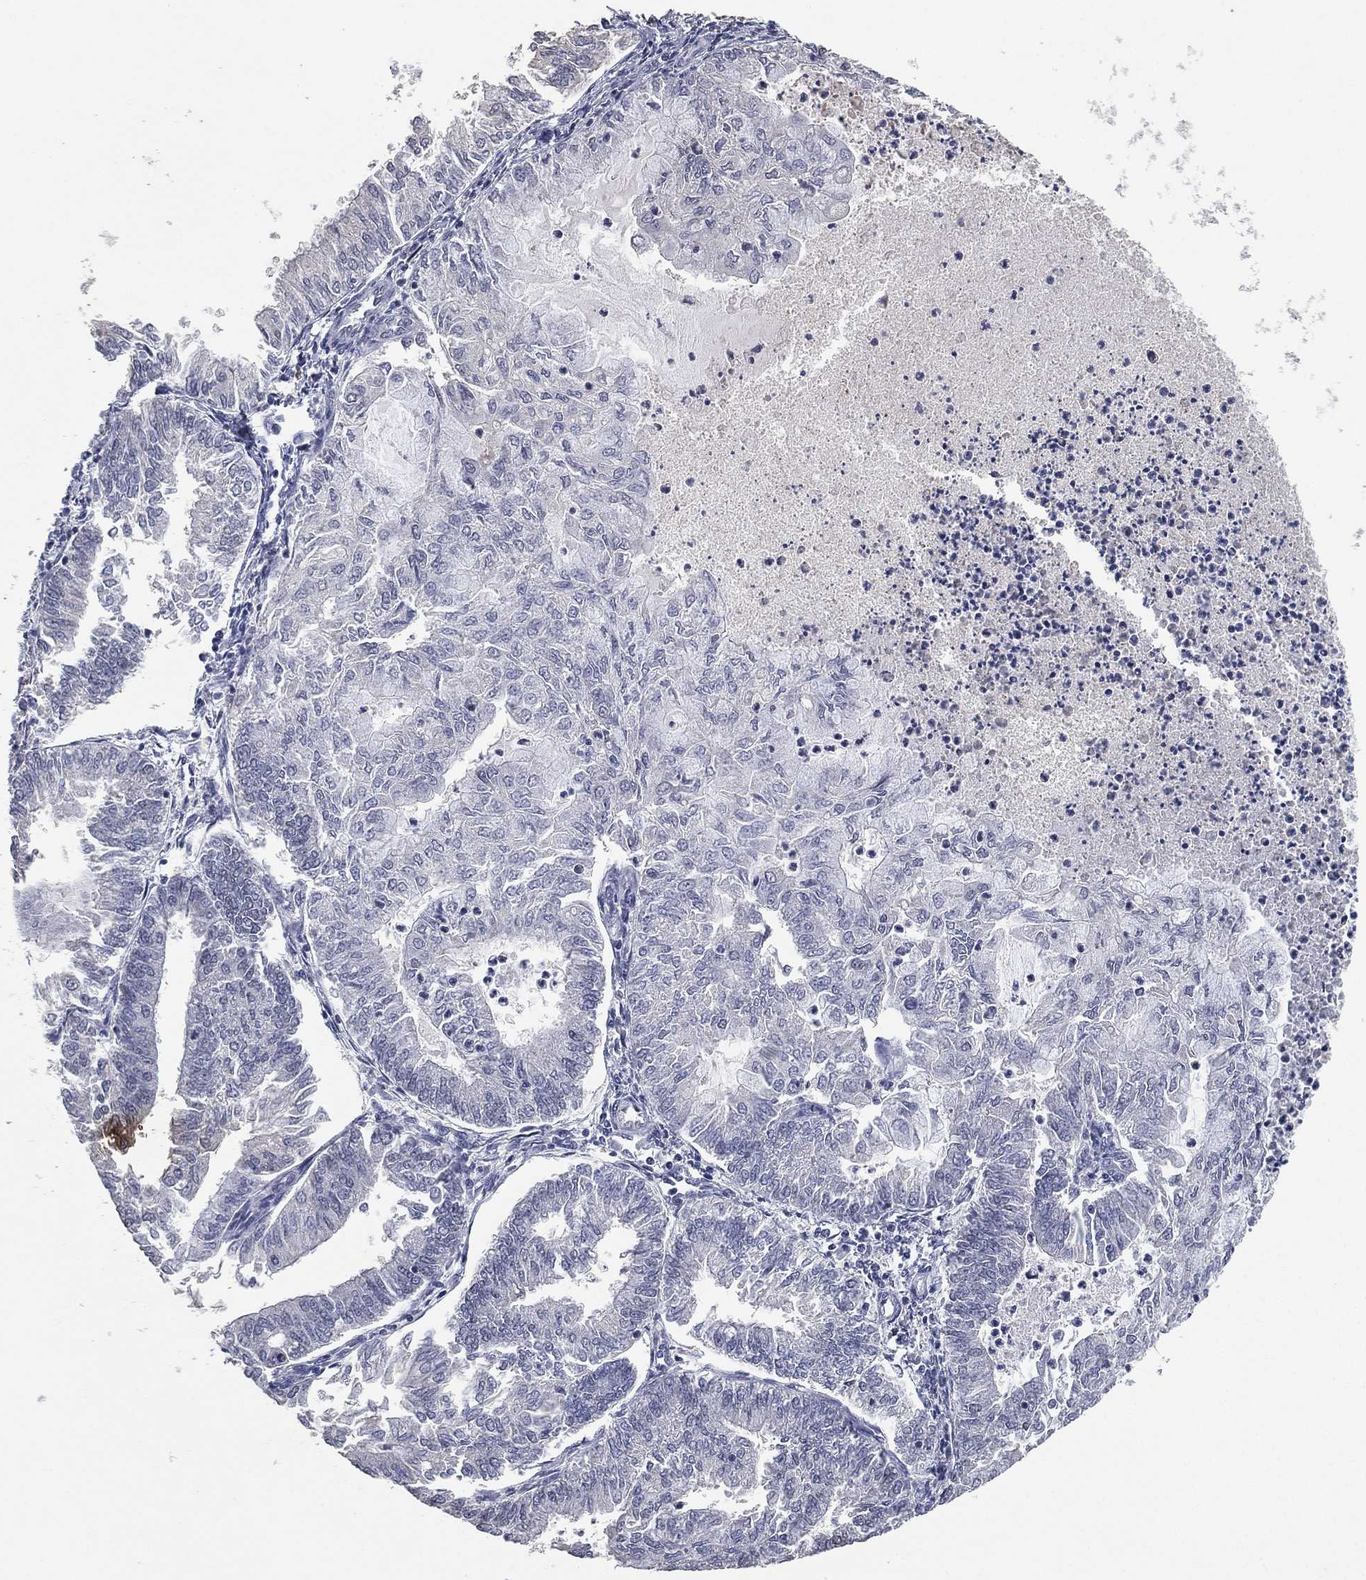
{"staining": {"intensity": "negative", "quantity": "none", "location": "none"}, "tissue": "endometrial cancer", "cell_type": "Tumor cells", "image_type": "cancer", "snomed": [{"axis": "morphology", "description": "Adenocarcinoma, NOS"}, {"axis": "topography", "description": "Endometrium"}], "caption": "An immunohistochemistry photomicrograph of adenocarcinoma (endometrial) is shown. There is no staining in tumor cells of adenocarcinoma (endometrial). The staining was performed using DAB (3,3'-diaminobenzidine) to visualize the protein expression in brown, while the nuclei were stained in blue with hematoxylin (Magnification: 20x).", "gene": "DSG1", "patient": {"sex": "female", "age": 59}}